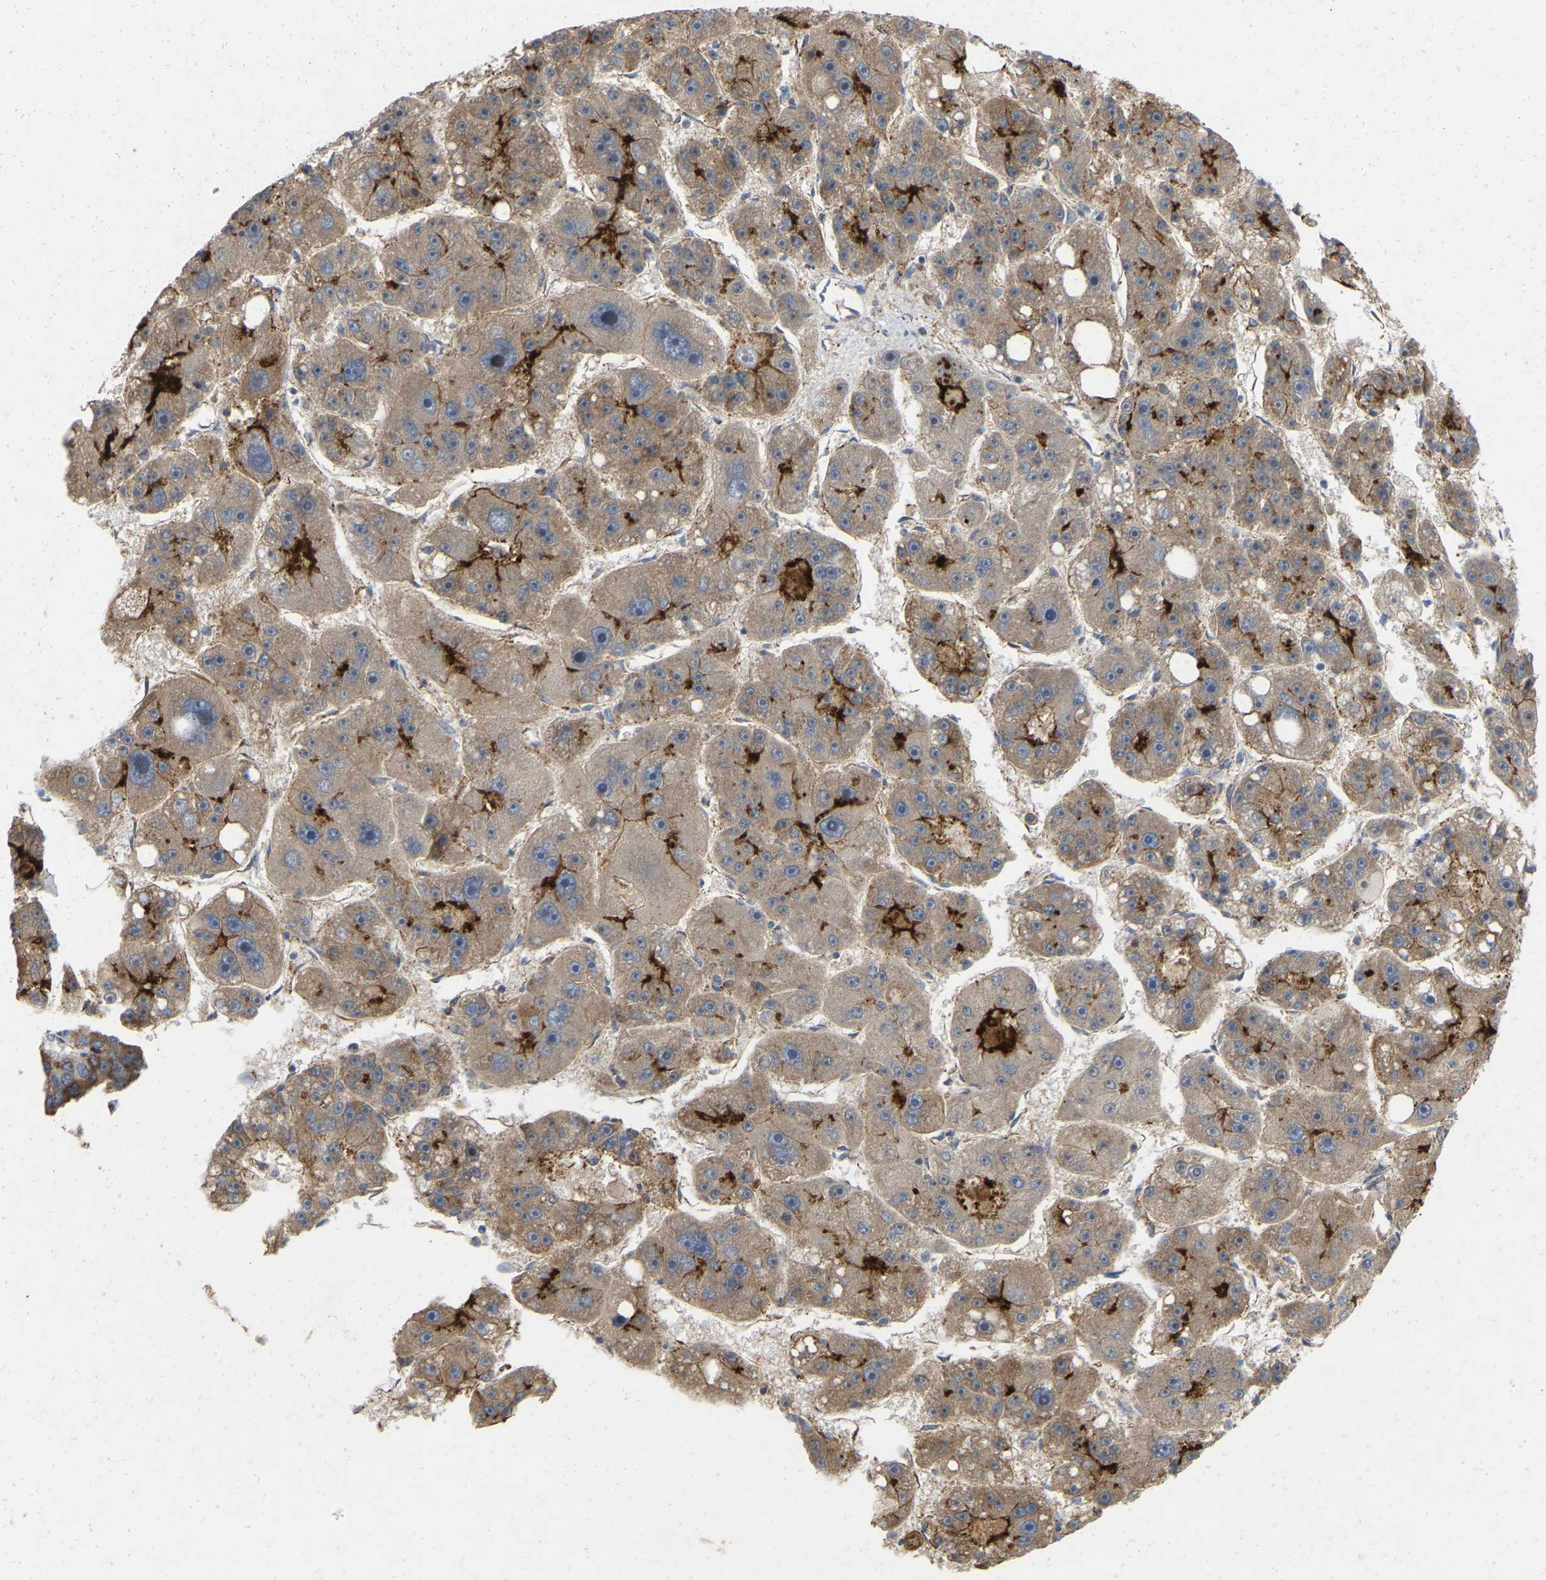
{"staining": {"intensity": "moderate", "quantity": ">75%", "location": "cytoplasmic/membranous"}, "tissue": "liver cancer", "cell_type": "Tumor cells", "image_type": "cancer", "snomed": [{"axis": "morphology", "description": "Carcinoma, Hepatocellular, NOS"}, {"axis": "topography", "description": "Liver"}], "caption": "A micrograph of human hepatocellular carcinoma (liver) stained for a protein displays moderate cytoplasmic/membranous brown staining in tumor cells.", "gene": "RHEB", "patient": {"sex": "female", "age": 61}}